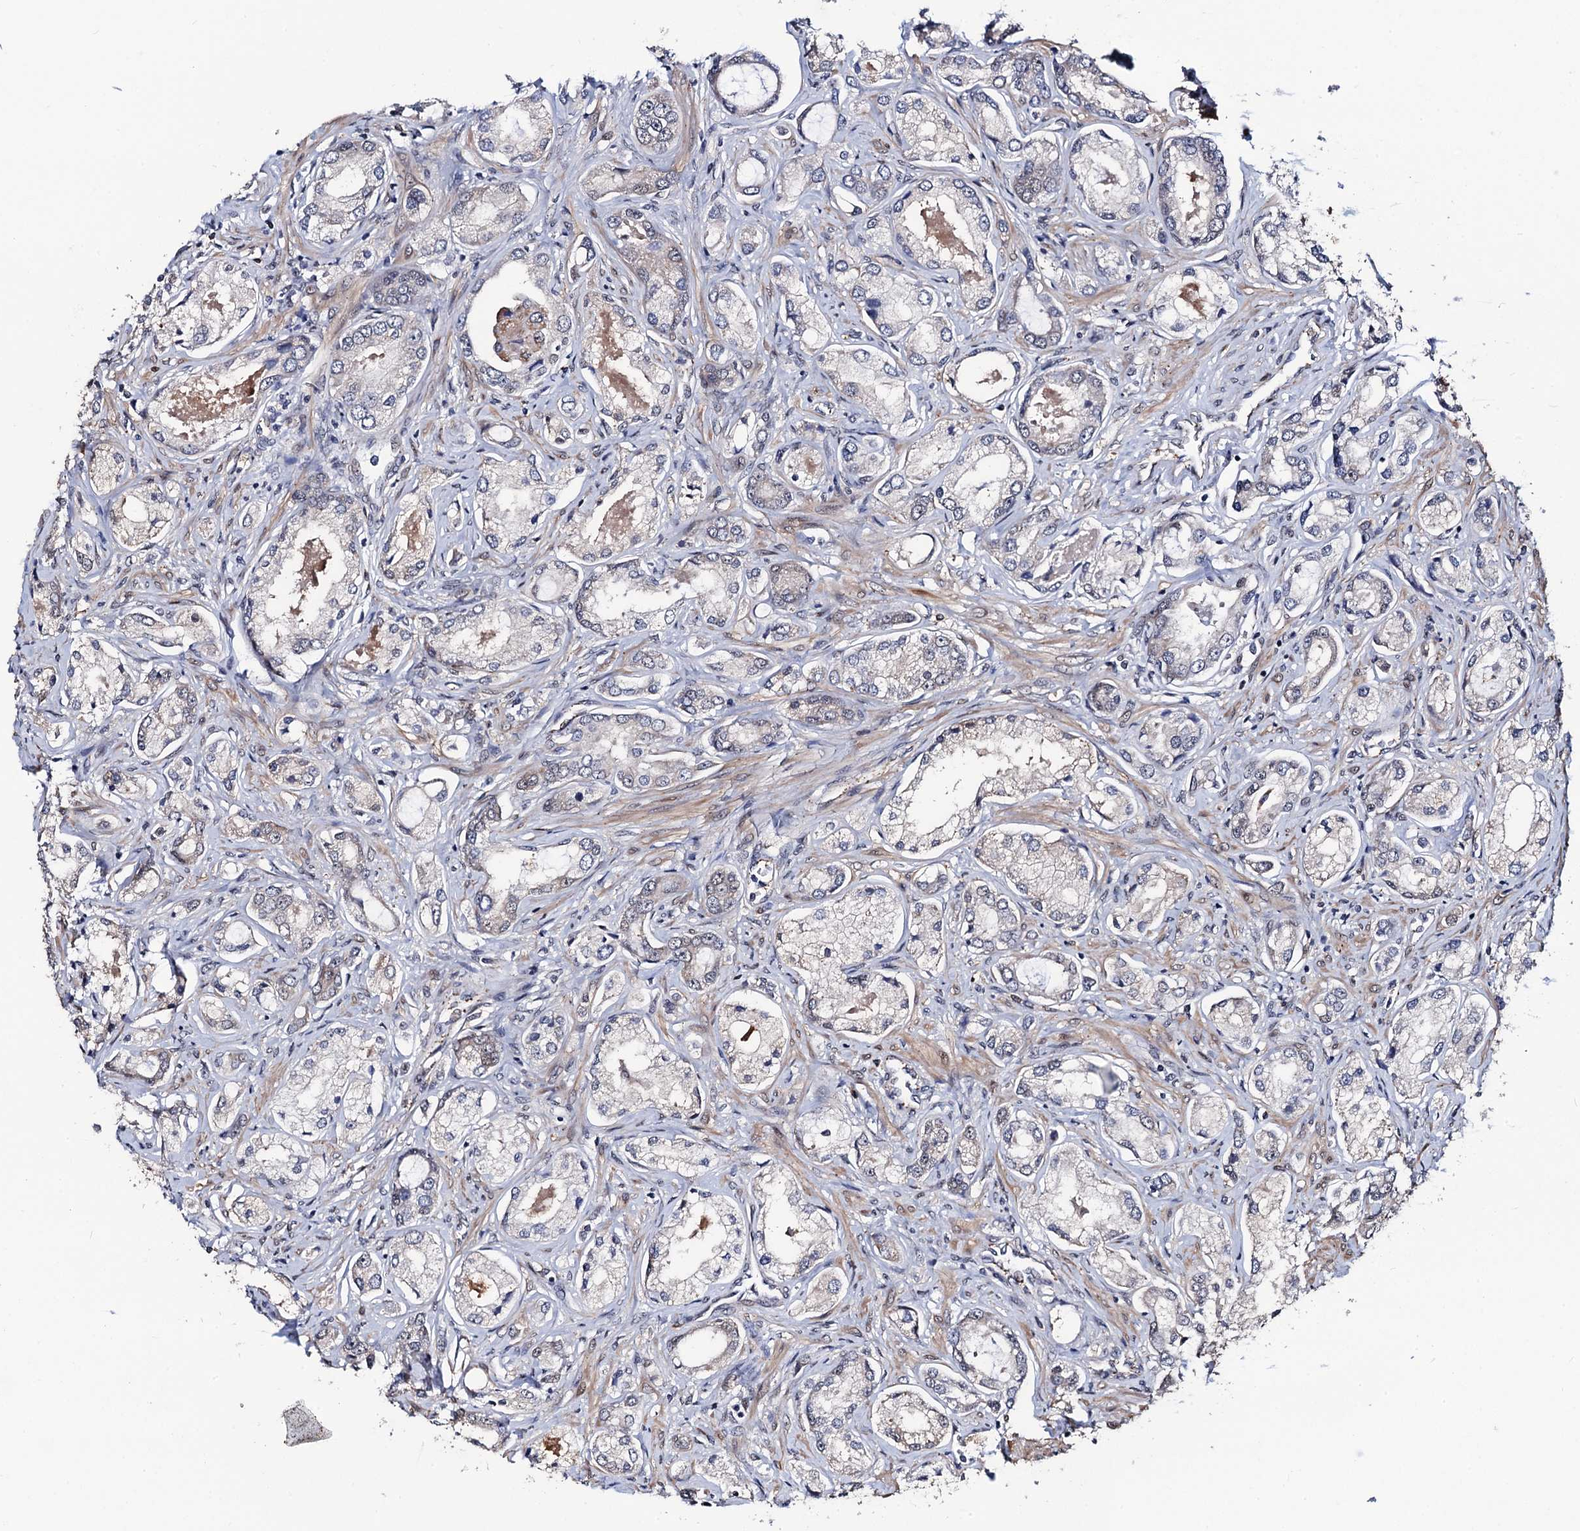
{"staining": {"intensity": "negative", "quantity": "none", "location": "none"}, "tissue": "prostate cancer", "cell_type": "Tumor cells", "image_type": "cancer", "snomed": [{"axis": "morphology", "description": "Adenocarcinoma, Low grade"}, {"axis": "topography", "description": "Prostate"}], "caption": "This is an IHC photomicrograph of human prostate adenocarcinoma (low-grade). There is no positivity in tumor cells.", "gene": "FAM222A", "patient": {"sex": "male", "age": 68}}